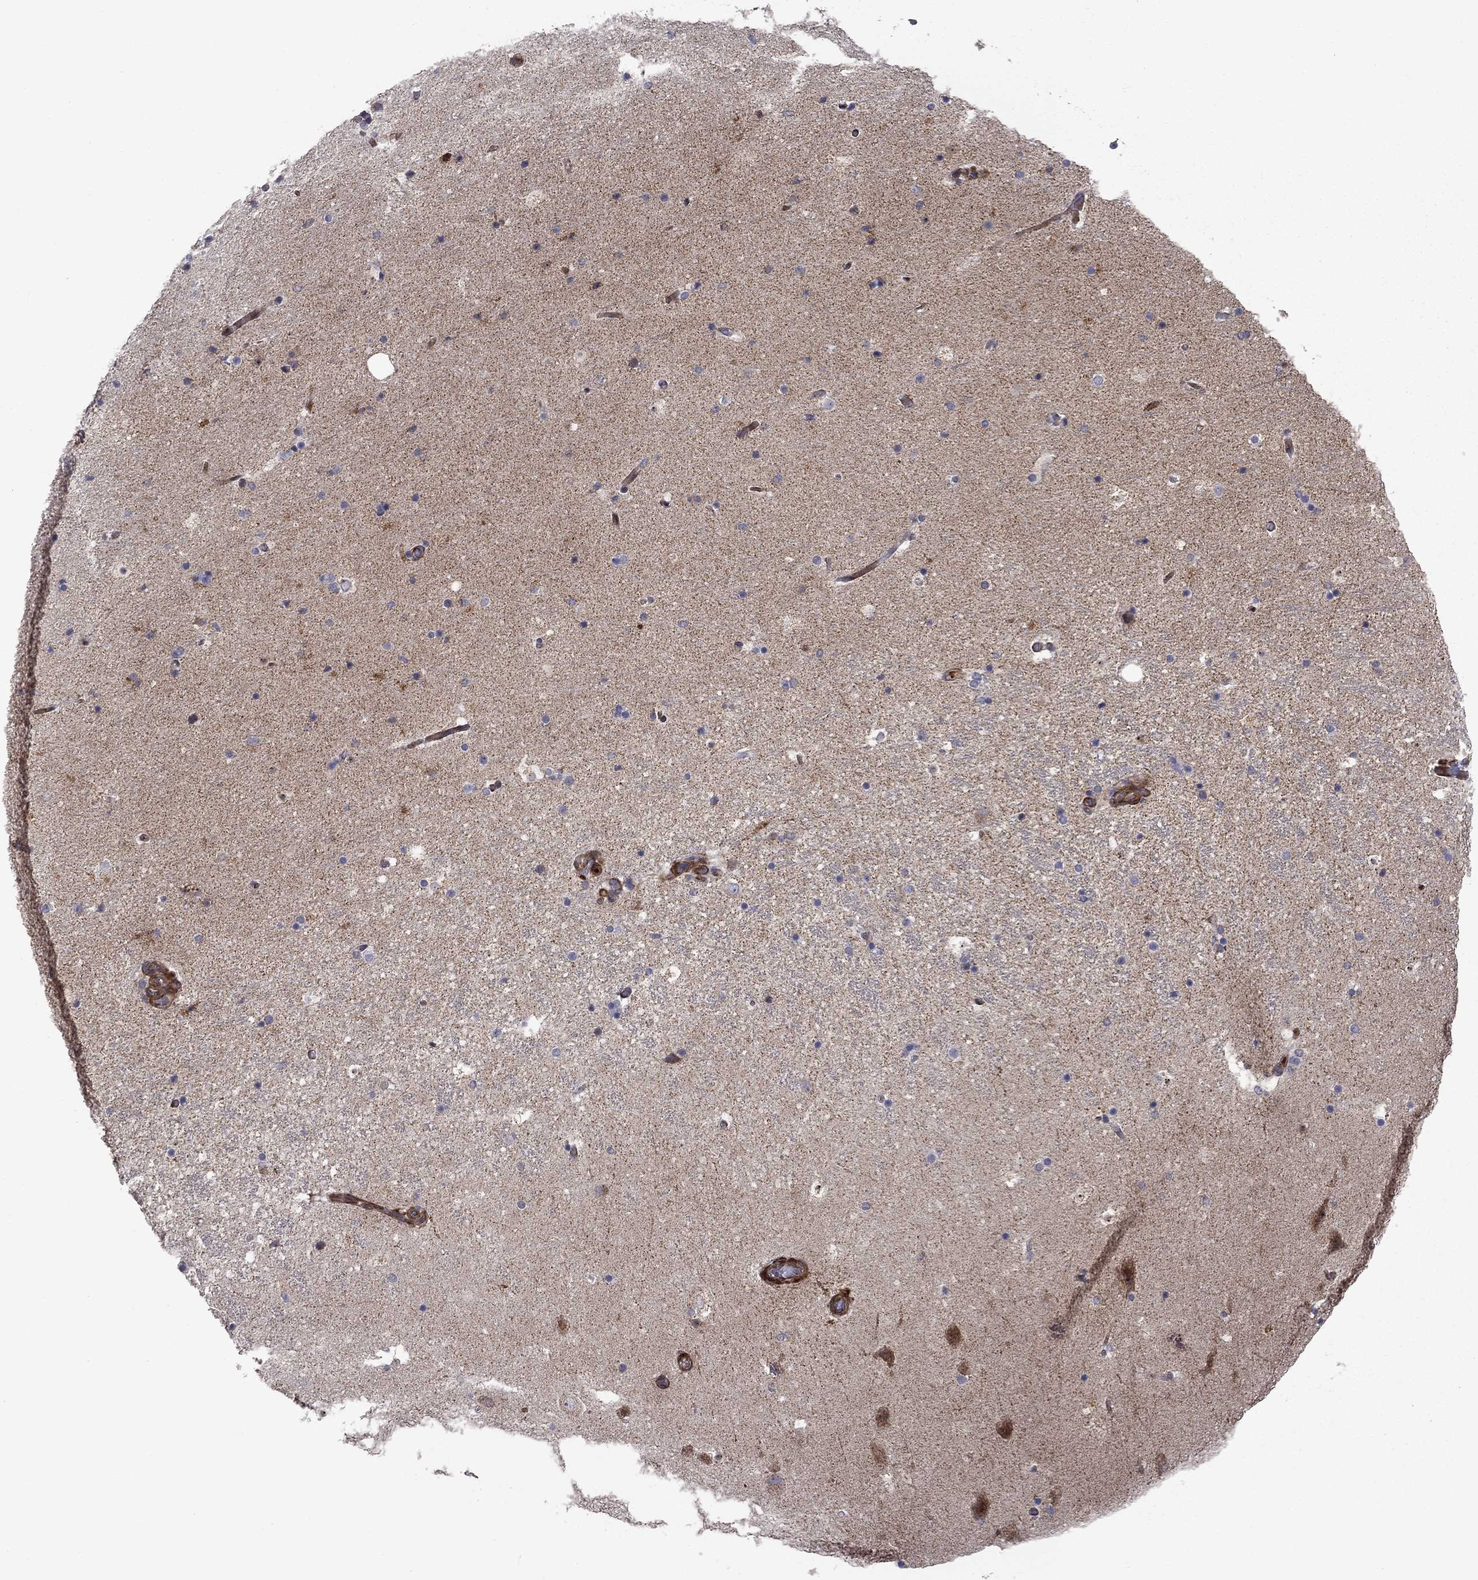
{"staining": {"intensity": "negative", "quantity": "none", "location": "none"}, "tissue": "hippocampus", "cell_type": "Glial cells", "image_type": "normal", "snomed": [{"axis": "morphology", "description": "Normal tissue, NOS"}, {"axis": "topography", "description": "Hippocampus"}], "caption": "Immunohistochemistry histopathology image of benign hippocampus: human hippocampus stained with DAB (3,3'-diaminobenzidine) exhibits no significant protein positivity in glial cells.", "gene": "MIOS", "patient": {"sex": "male", "age": 51}}